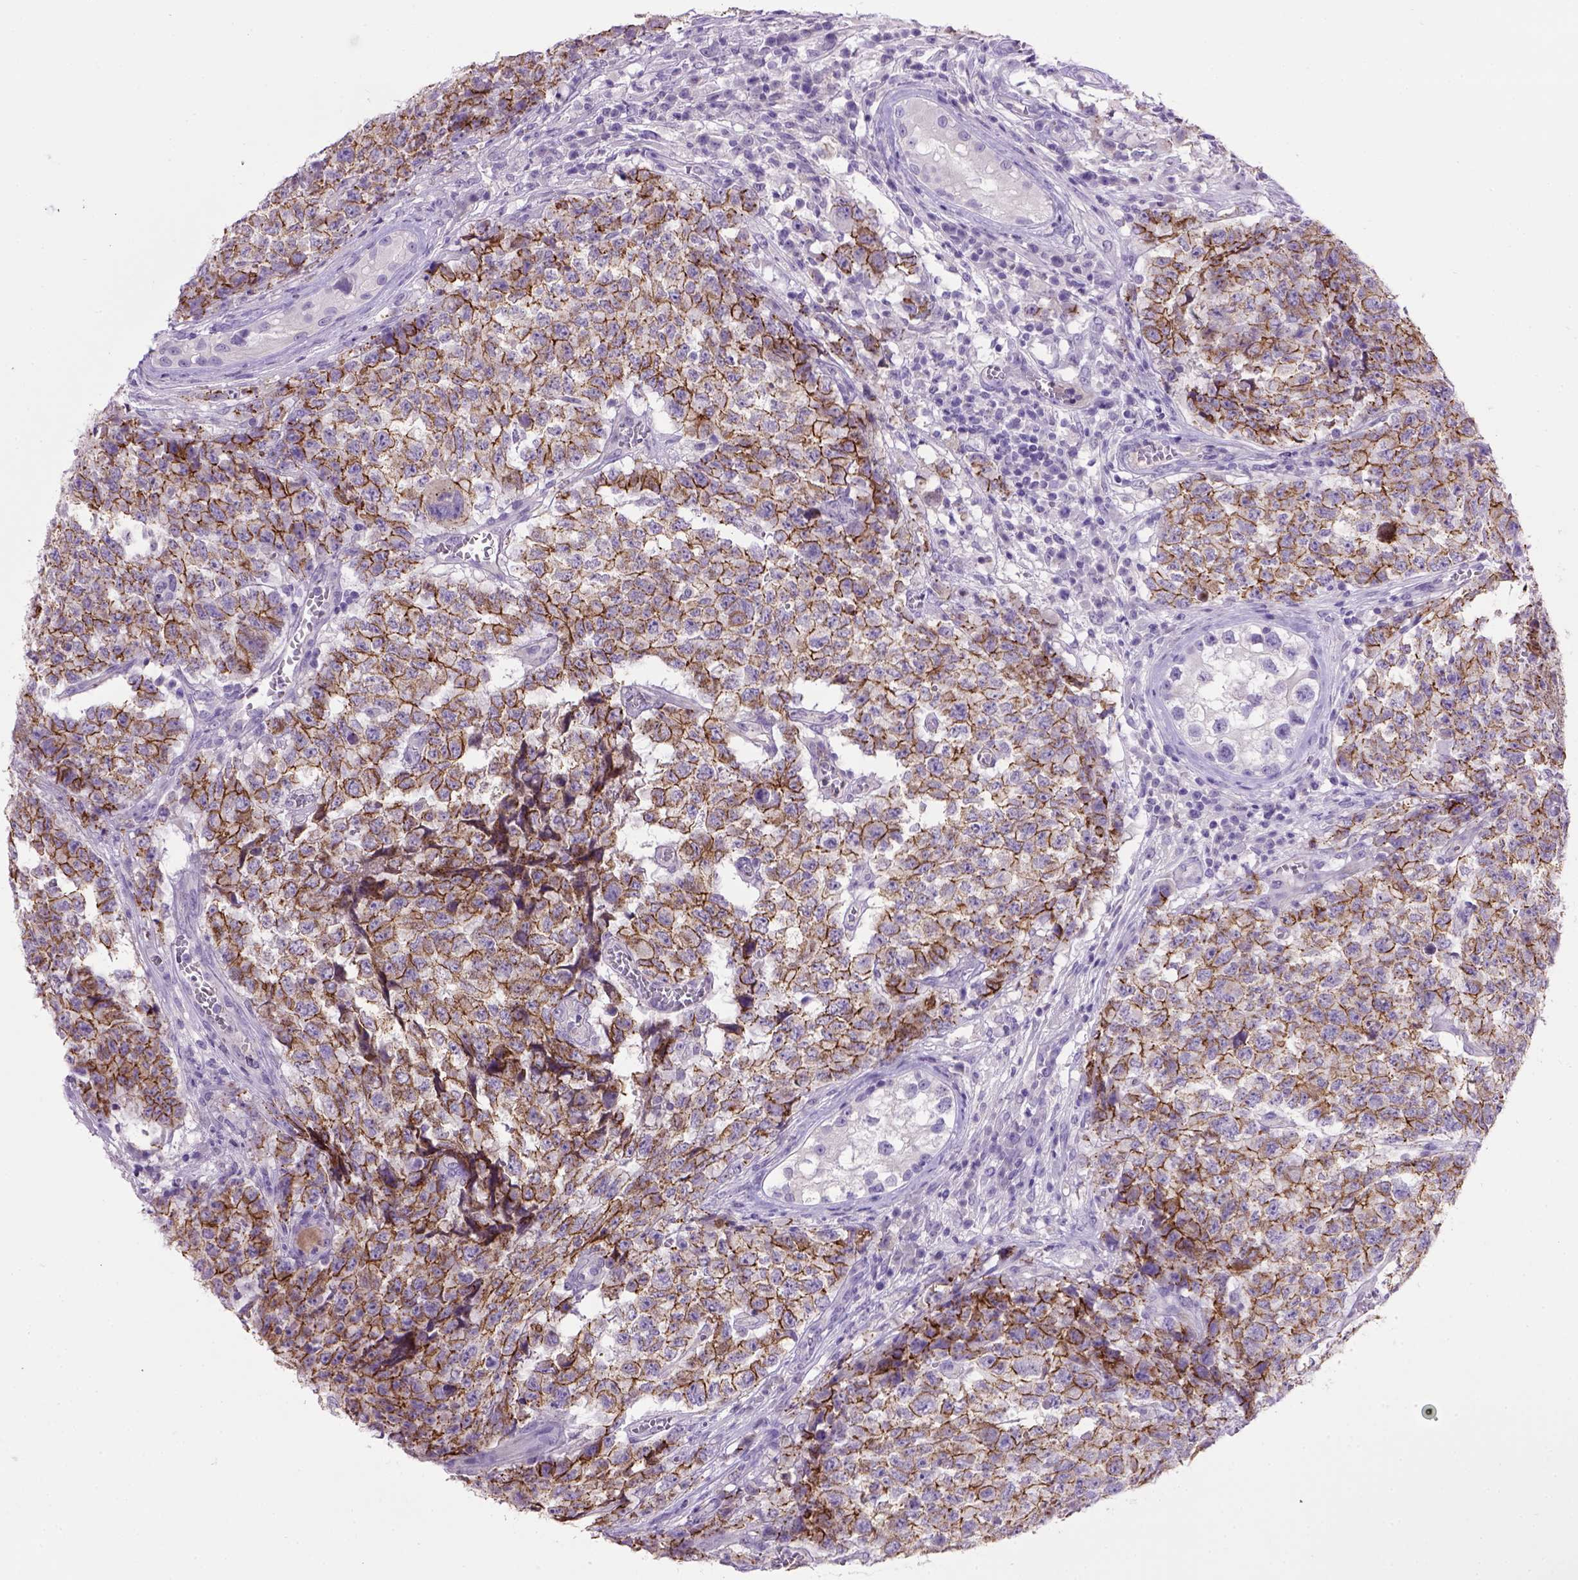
{"staining": {"intensity": "strong", "quantity": ">75%", "location": "cytoplasmic/membranous"}, "tissue": "testis cancer", "cell_type": "Tumor cells", "image_type": "cancer", "snomed": [{"axis": "morphology", "description": "Carcinoma, Embryonal, NOS"}, {"axis": "topography", "description": "Testis"}], "caption": "Embryonal carcinoma (testis) tissue reveals strong cytoplasmic/membranous expression in about >75% of tumor cells, visualized by immunohistochemistry.", "gene": "CDH1", "patient": {"sex": "male", "age": 23}}